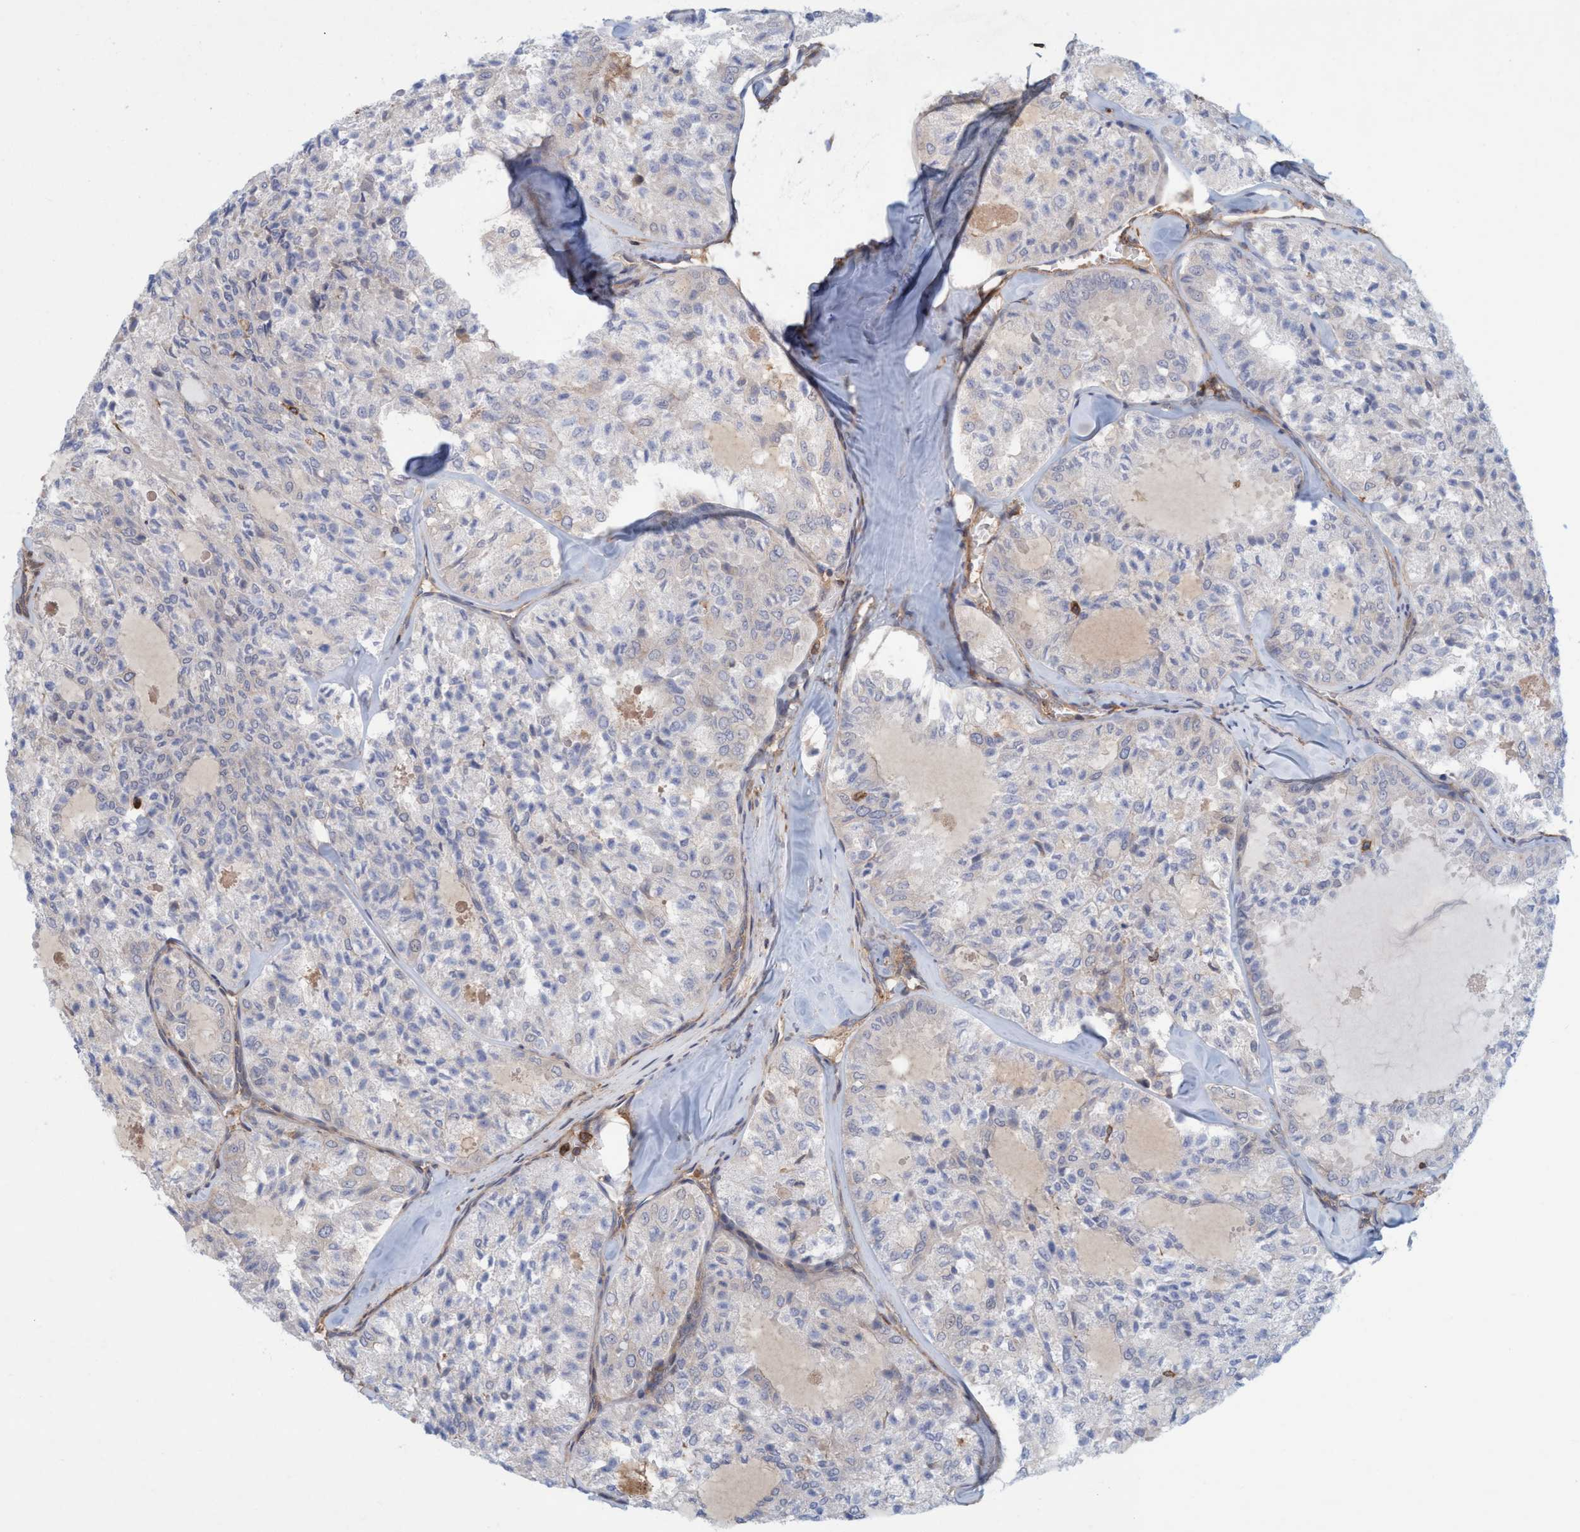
{"staining": {"intensity": "negative", "quantity": "none", "location": "none"}, "tissue": "thyroid cancer", "cell_type": "Tumor cells", "image_type": "cancer", "snomed": [{"axis": "morphology", "description": "Follicular adenoma carcinoma, NOS"}, {"axis": "topography", "description": "Thyroid gland"}], "caption": "This is an immunohistochemistry image of human thyroid cancer (follicular adenoma carcinoma). There is no expression in tumor cells.", "gene": "SPECC1", "patient": {"sex": "male", "age": 75}}